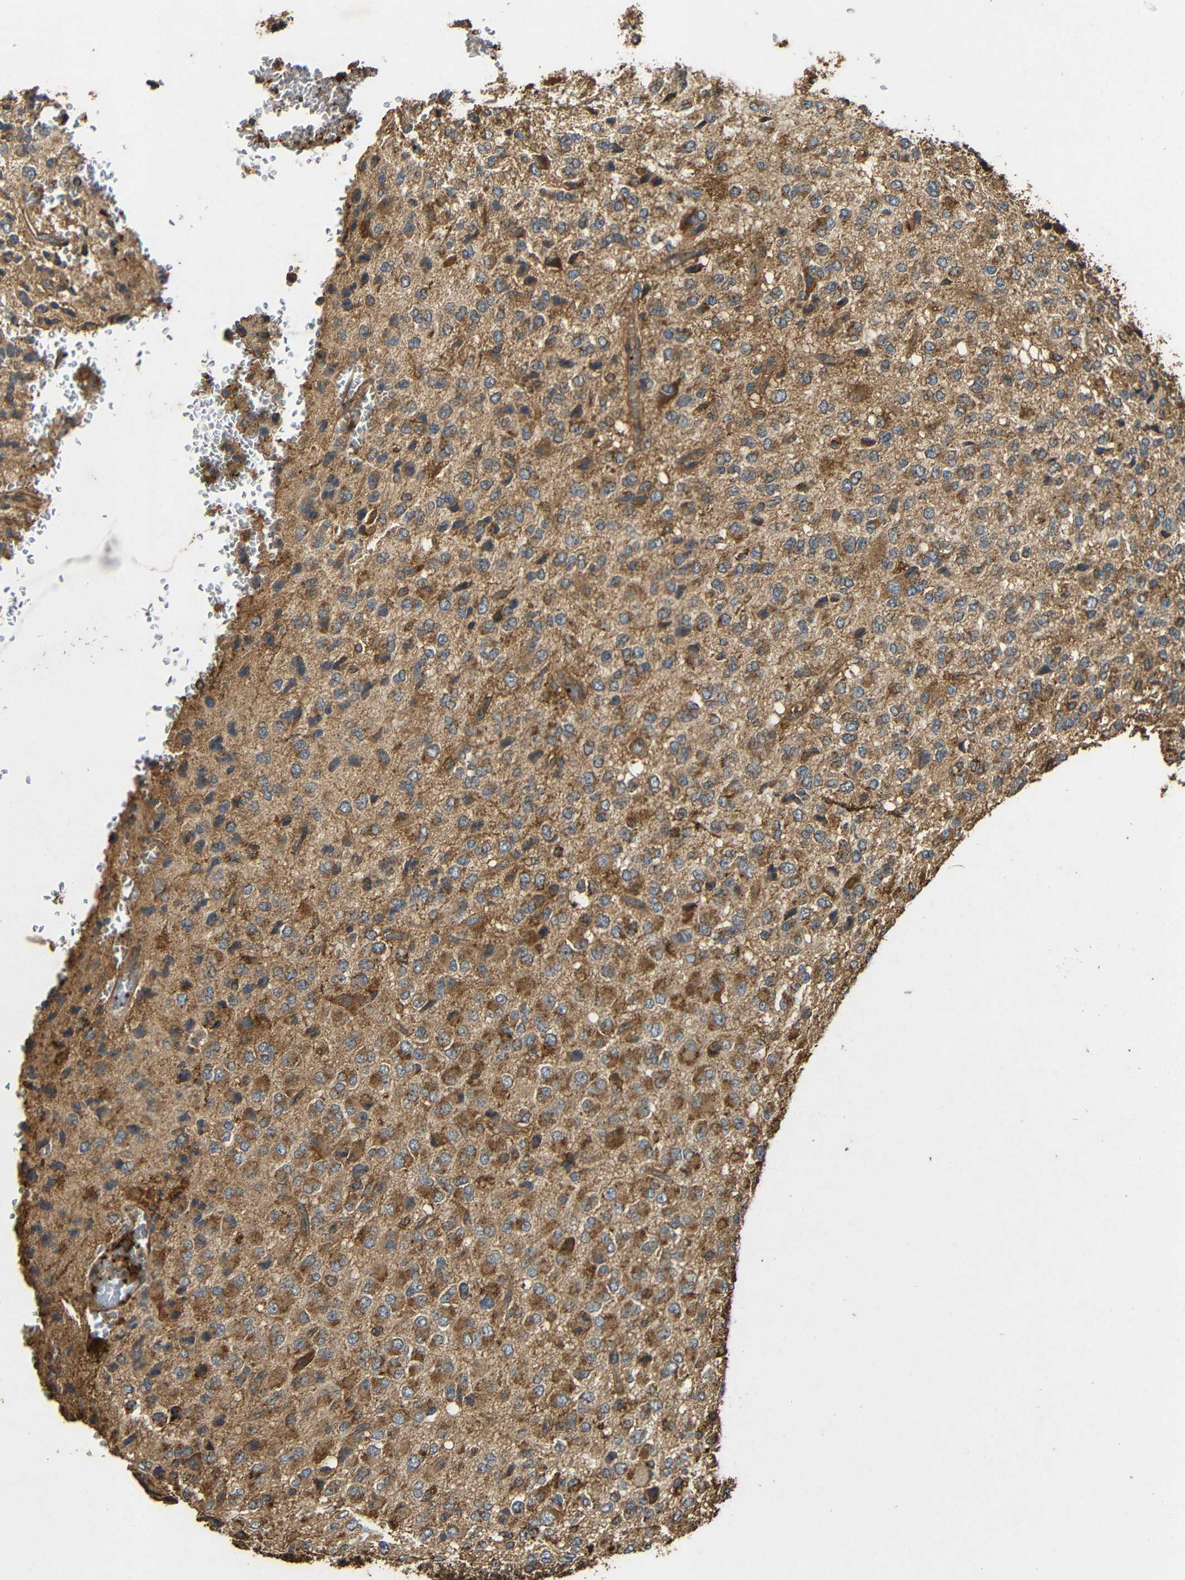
{"staining": {"intensity": "strong", "quantity": "25%-75%", "location": "cytoplasmic/membranous"}, "tissue": "glioma", "cell_type": "Tumor cells", "image_type": "cancer", "snomed": [{"axis": "morphology", "description": "Glioma, malignant, High grade"}, {"axis": "topography", "description": "pancreas cauda"}], "caption": "Protein staining by immunohistochemistry (IHC) demonstrates strong cytoplasmic/membranous positivity in about 25%-75% of tumor cells in malignant glioma (high-grade).", "gene": "EIF2S1", "patient": {"sex": "male", "age": 60}}